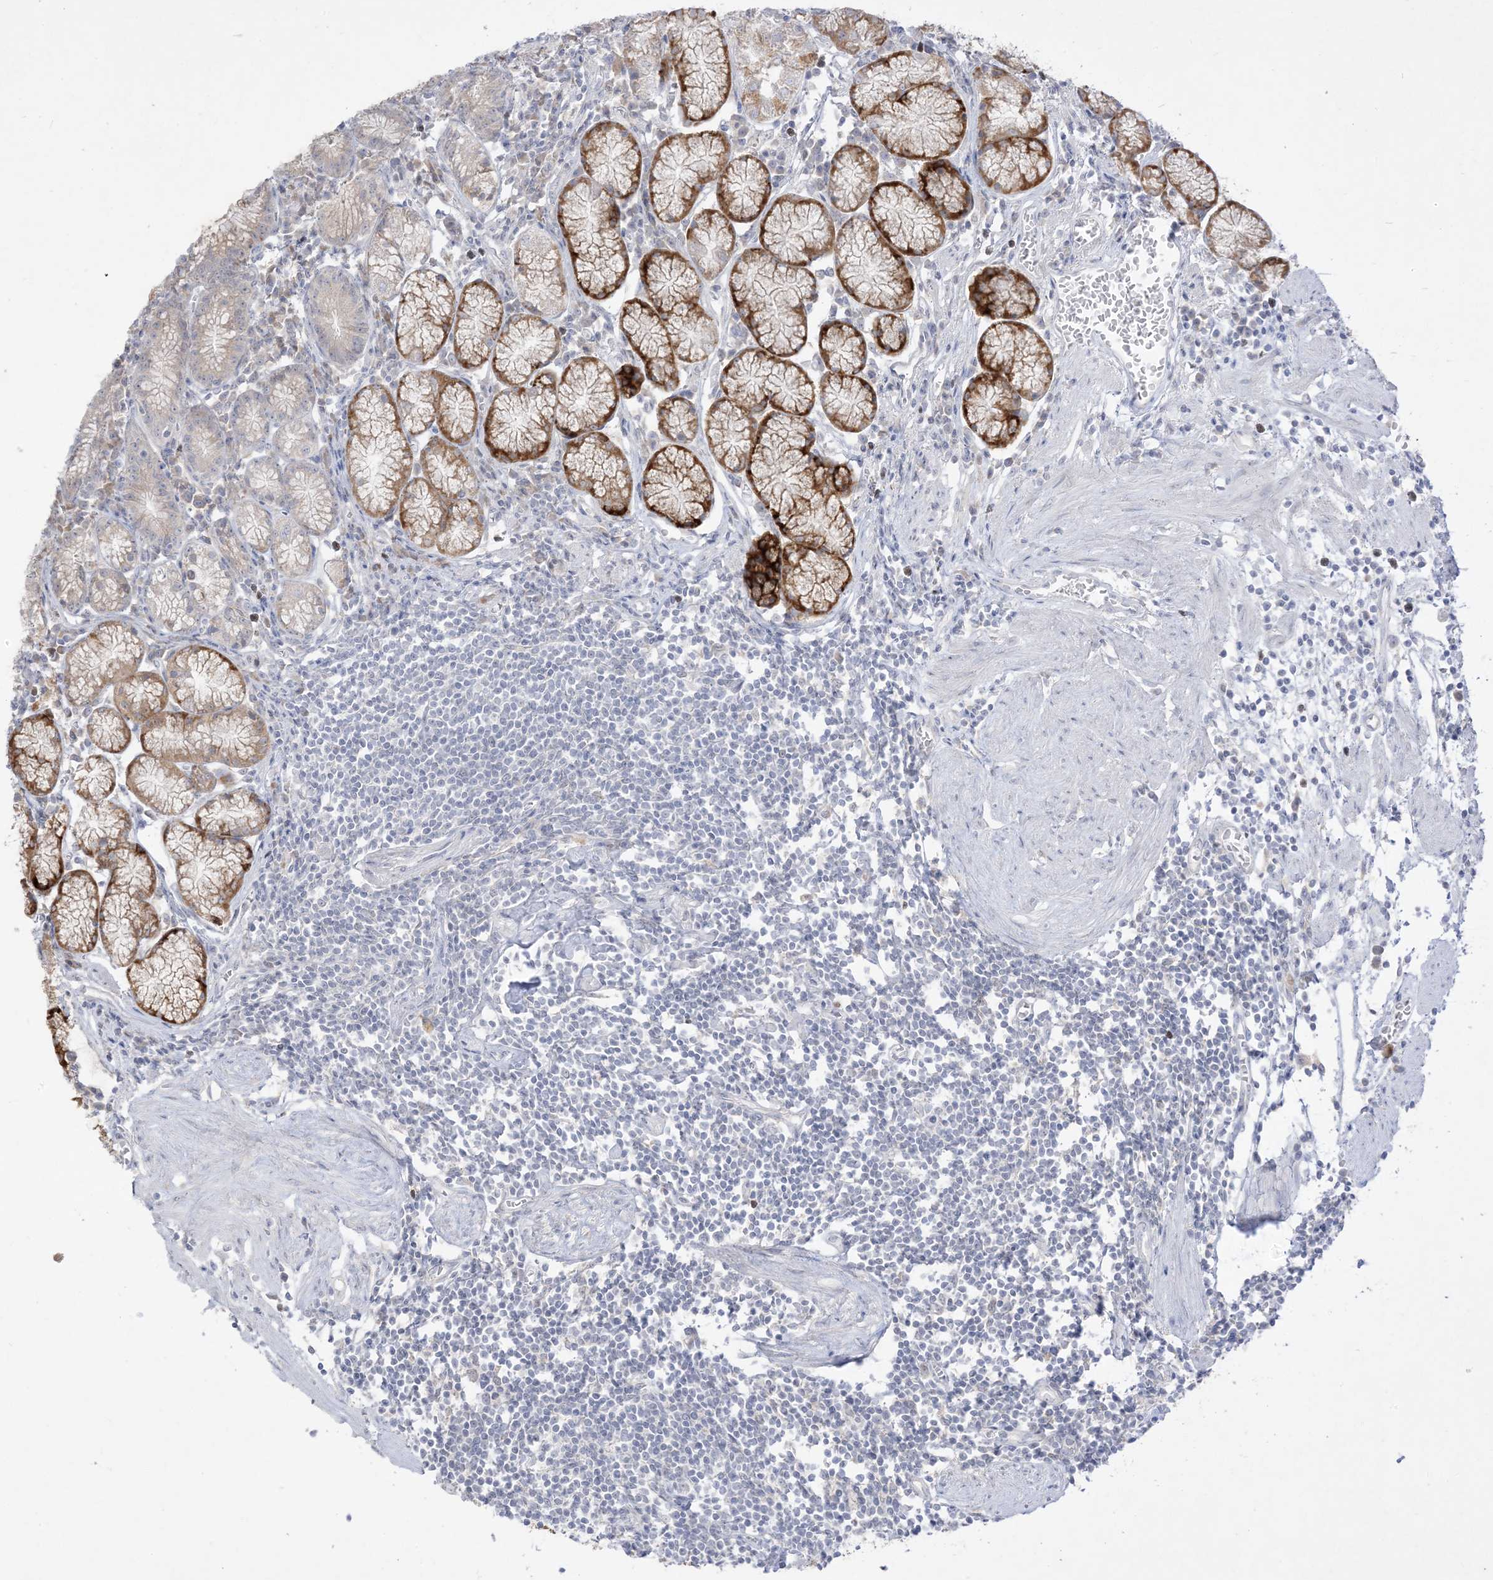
{"staining": {"intensity": "moderate", "quantity": "25%-75%", "location": "cytoplasmic/membranous"}, "tissue": "stomach", "cell_type": "Glandular cells", "image_type": "normal", "snomed": [{"axis": "morphology", "description": "Normal tissue, NOS"}, {"axis": "topography", "description": "Stomach"}], "caption": "The image demonstrates staining of benign stomach, revealing moderate cytoplasmic/membranous protein positivity (brown color) within glandular cells. The staining was performed using DAB to visualize the protein expression in brown, while the nuclei were stained in blue with hematoxylin (Magnification: 20x).", "gene": "LOXL3", "patient": {"sex": "male", "age": 55}}